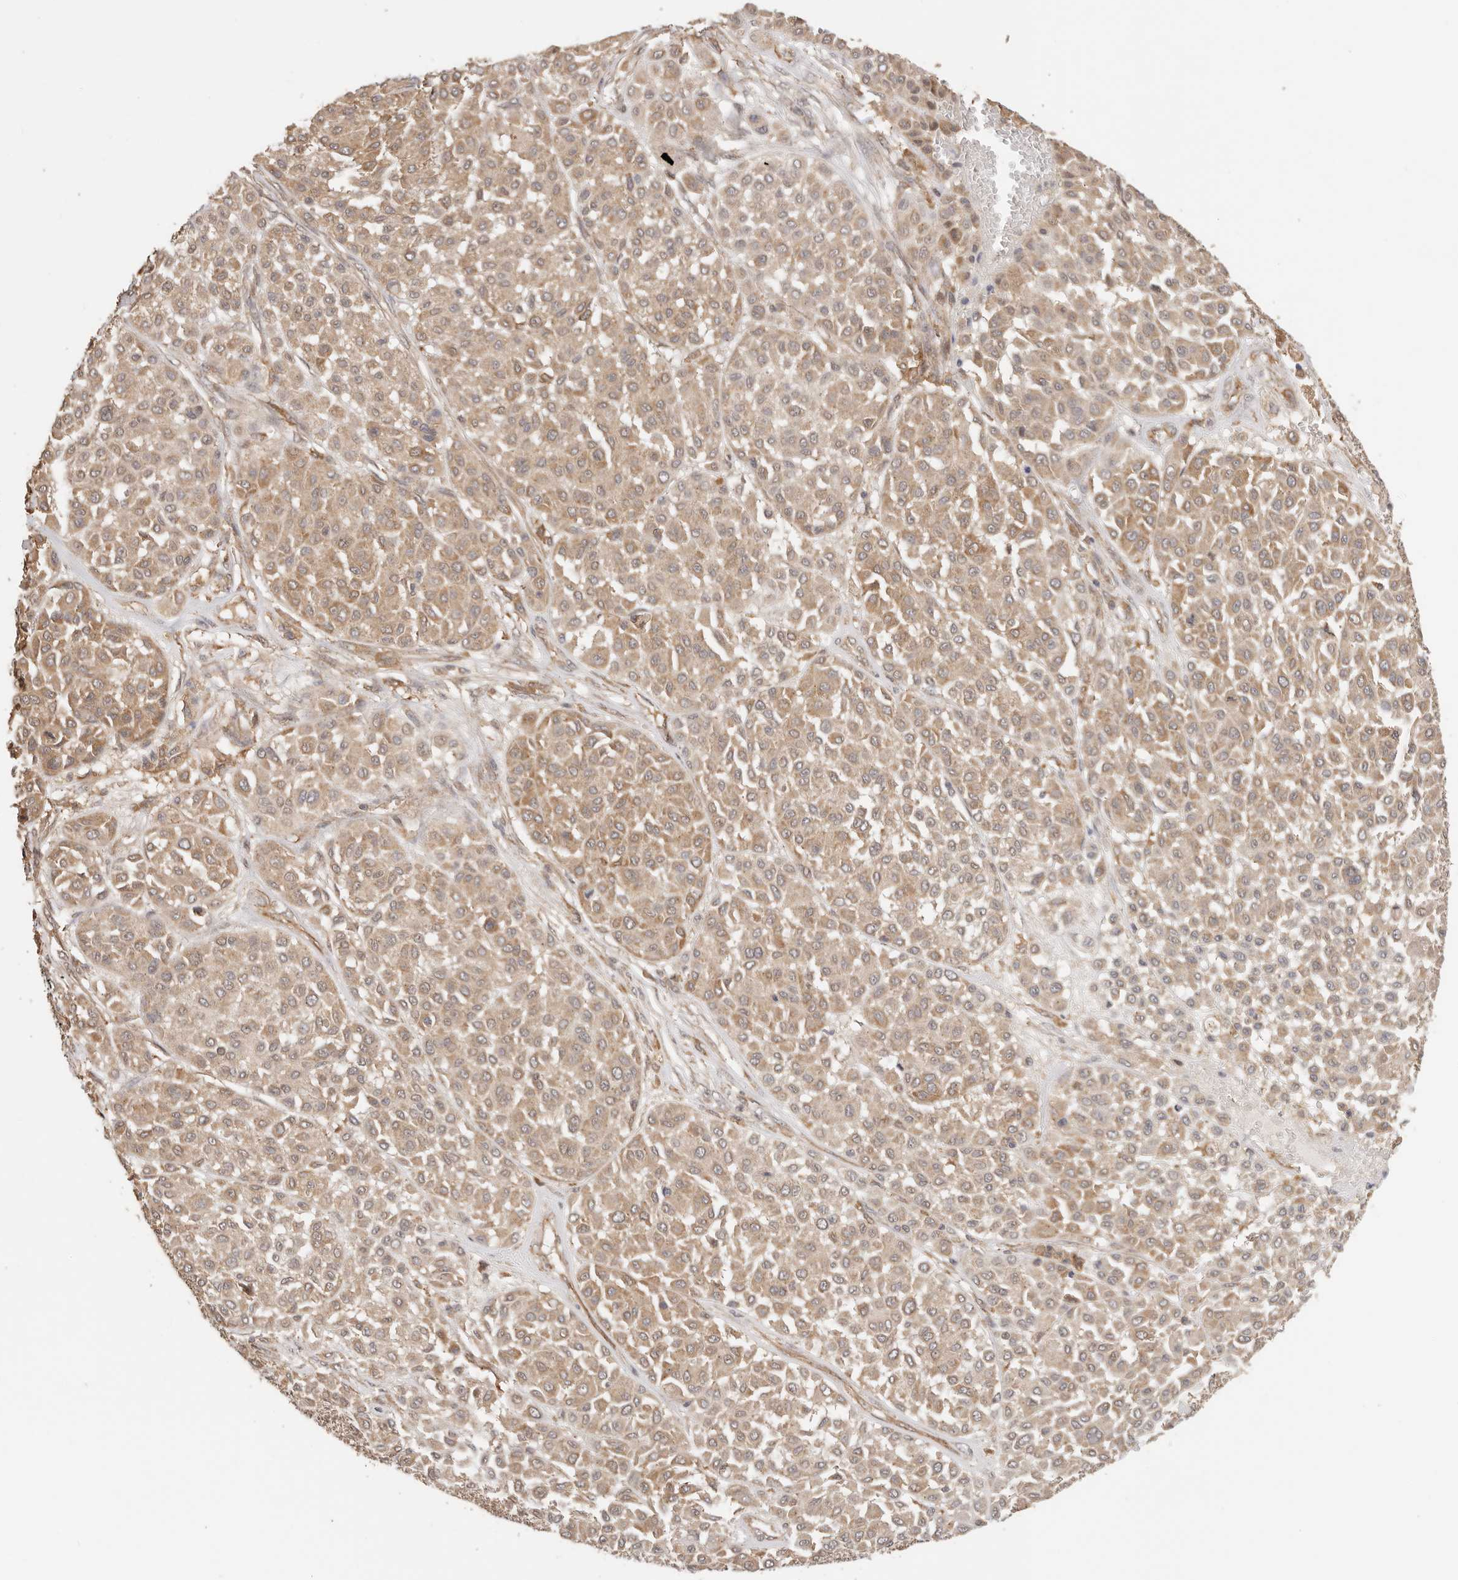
{"staining": {"intensity": "weak", "quantity": ">75%", "location": "cytoplasmic/membranous"}, "tissue": "melanoma", "cell_type": "Tumor cells", "image_type": "cancer", "snomed": [{"axis": "morphology", "description": "Malignant melanoma, Metastatic site"}, {"axis": "topography", "description": "Soft tissue"}], "caption": "Immunohistochemical staining of malignant melanoma (metastatic site) shows low levels of weak cytoplasmic/membranous protein positivity in approximately >75% of tumor cells.", "gene": "AFDN", "patient": {"sex": "male", "age": 41}}